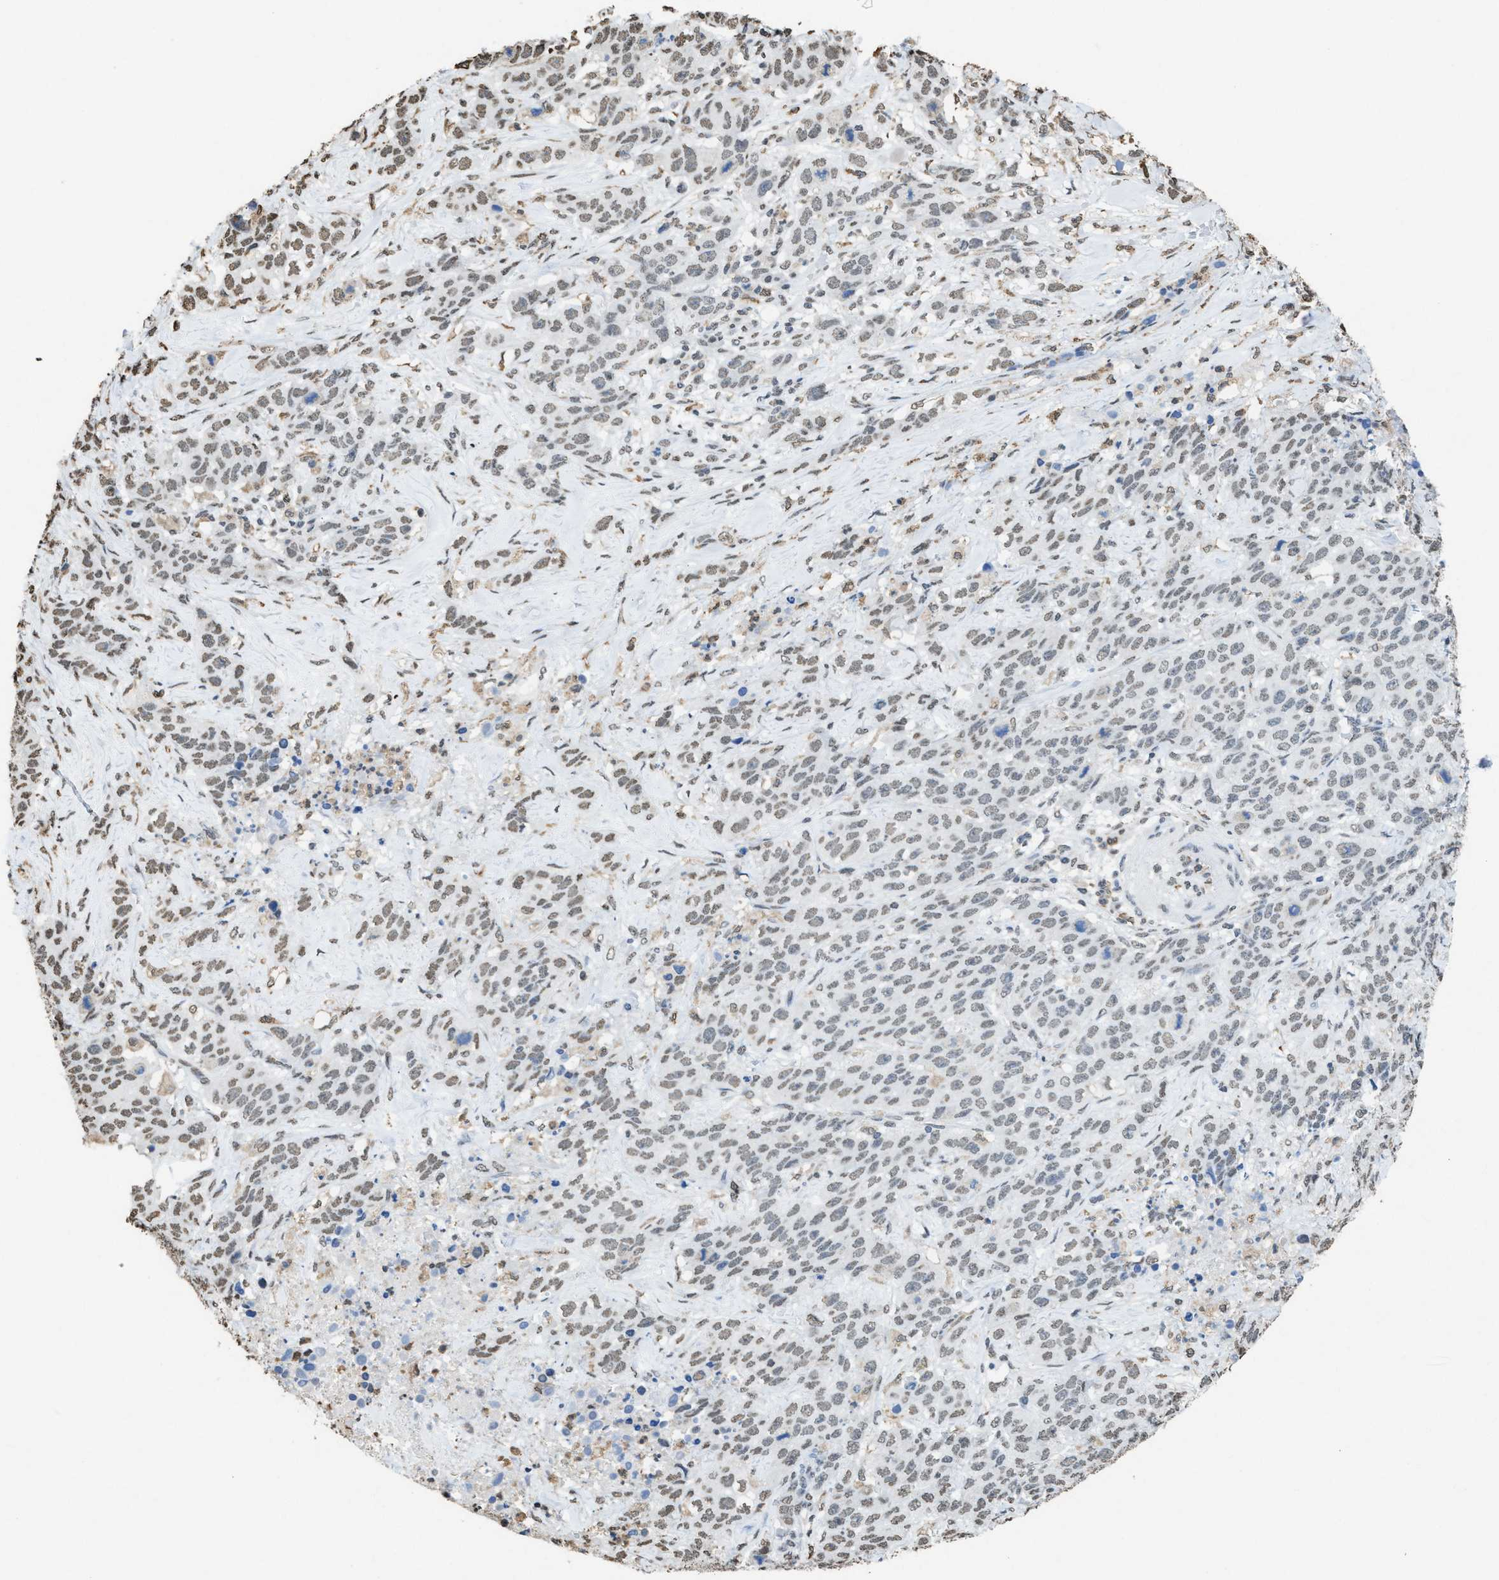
{"staining": {"intensity": "weak", "quantity": "25%-75%", "location": "nuclear"}, "tissue": "stomach cancer", "cell_type": "Tumor cells", "image_type": "cancer", "snomed": [{"axis": "morphology", "description": "Adenocarcinoma, NOS"}, {"axis": "topography", "description": "Stomach"}], "caption": "Brown immunohistochemical staining in stomach cancer shows weak nuclear positivity in about 25%-75% of tumor cells.", "gene": "NUP88", "patient": {"sex": "male", "age": 48}}